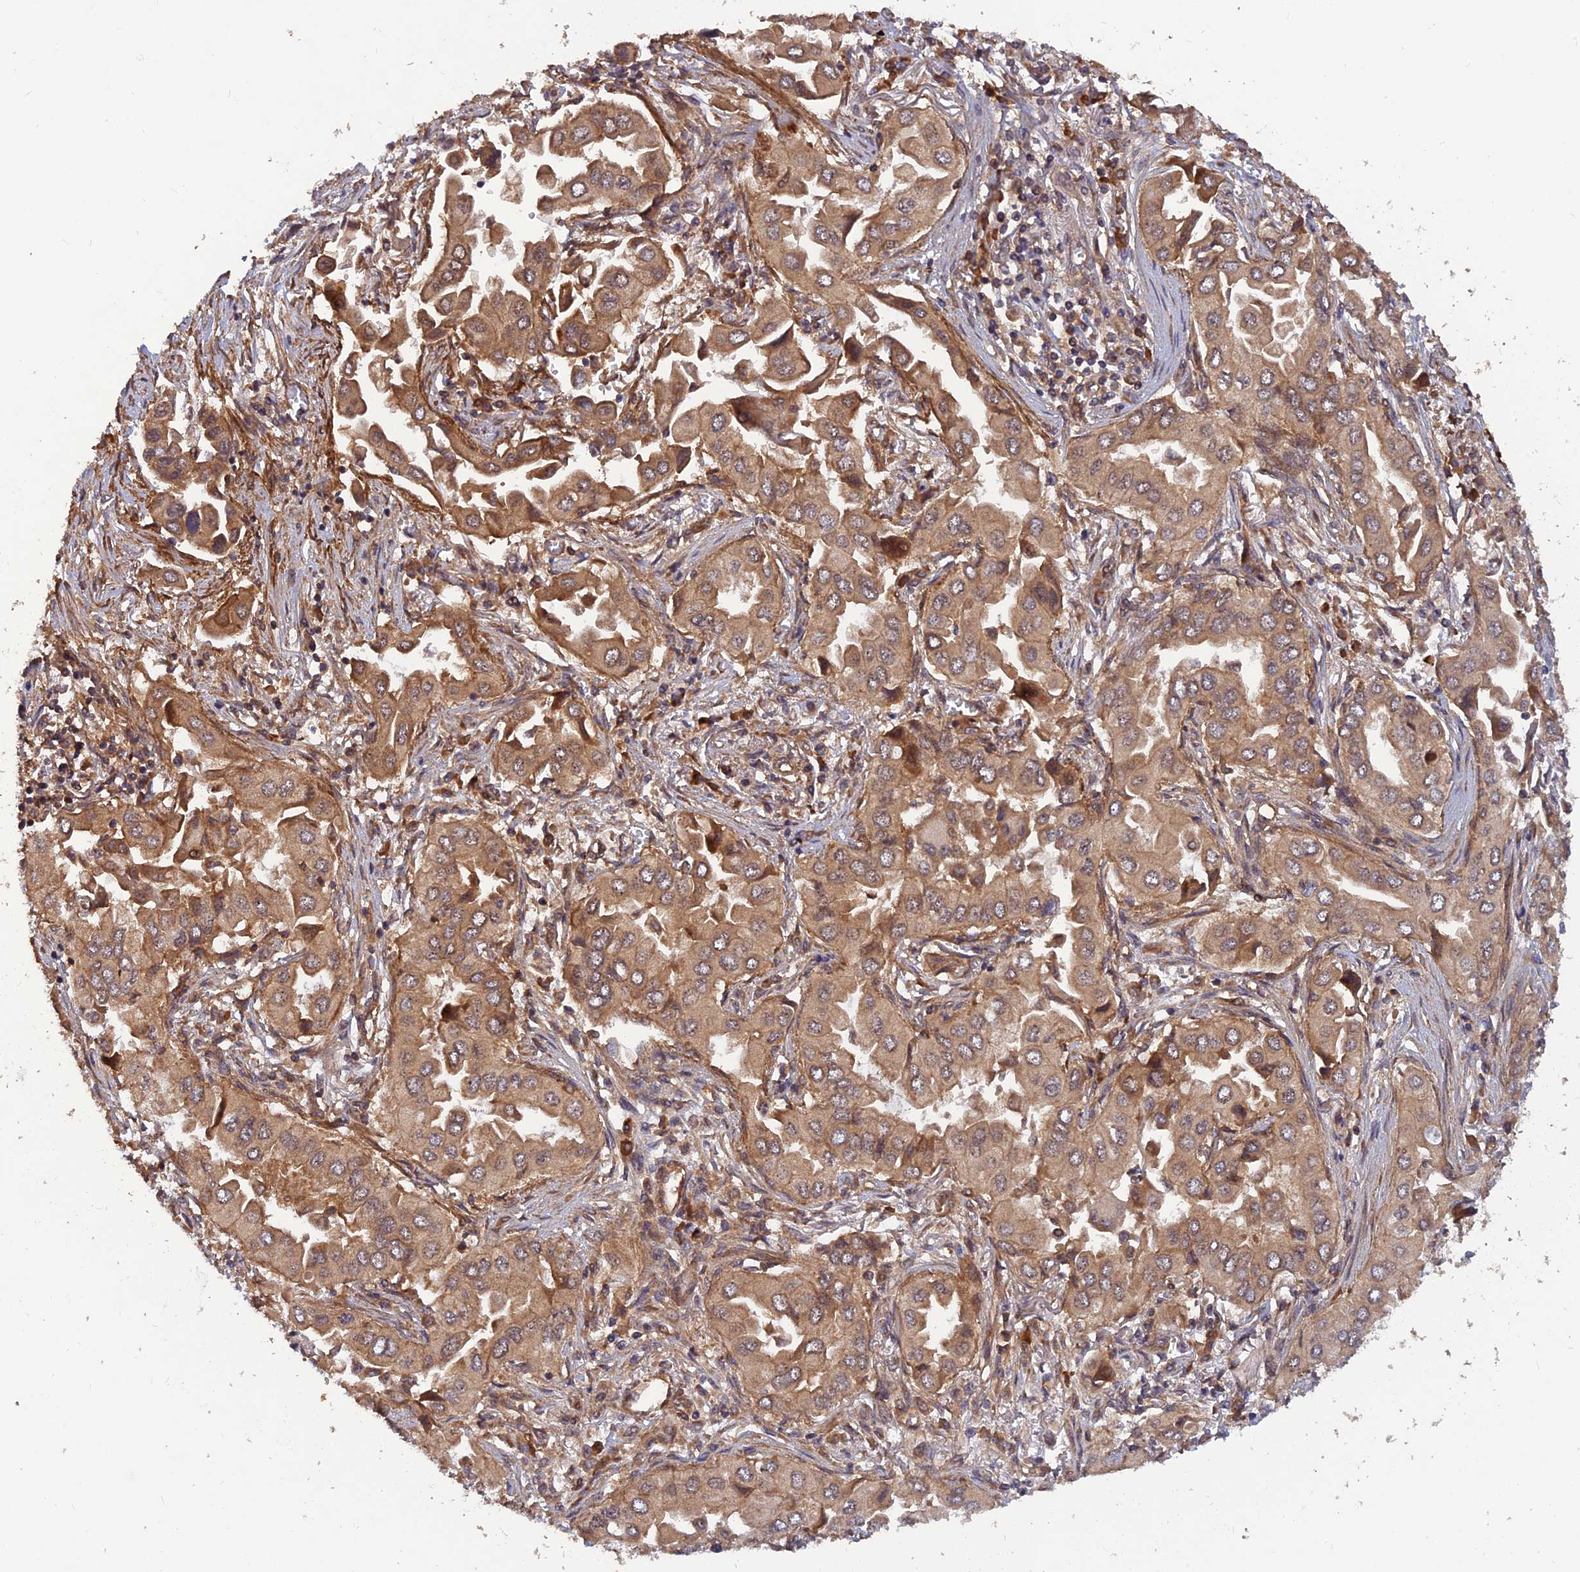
{"staining": {"intensity": "moderate", "quantity": ">75%", "location": "cytoplasmic/membranous"}, "tissue": "lung cancer", "cell_type": "Tumor cells", "image_type": "cancer", "snomed": [{"axis": "morphology", "description": "Adenocarcinoma, NOS"}, {"axis": "topography", "description": "Lung"}], "caption": "Brown immunohistochemical staining in human lung cancer (adenocarcinoma) displays moderate cytoplasmic/membranous staining in about >75% of tumor cells.", "gene": "RELCH", "patient": {"sex": "female", "age": 76}}